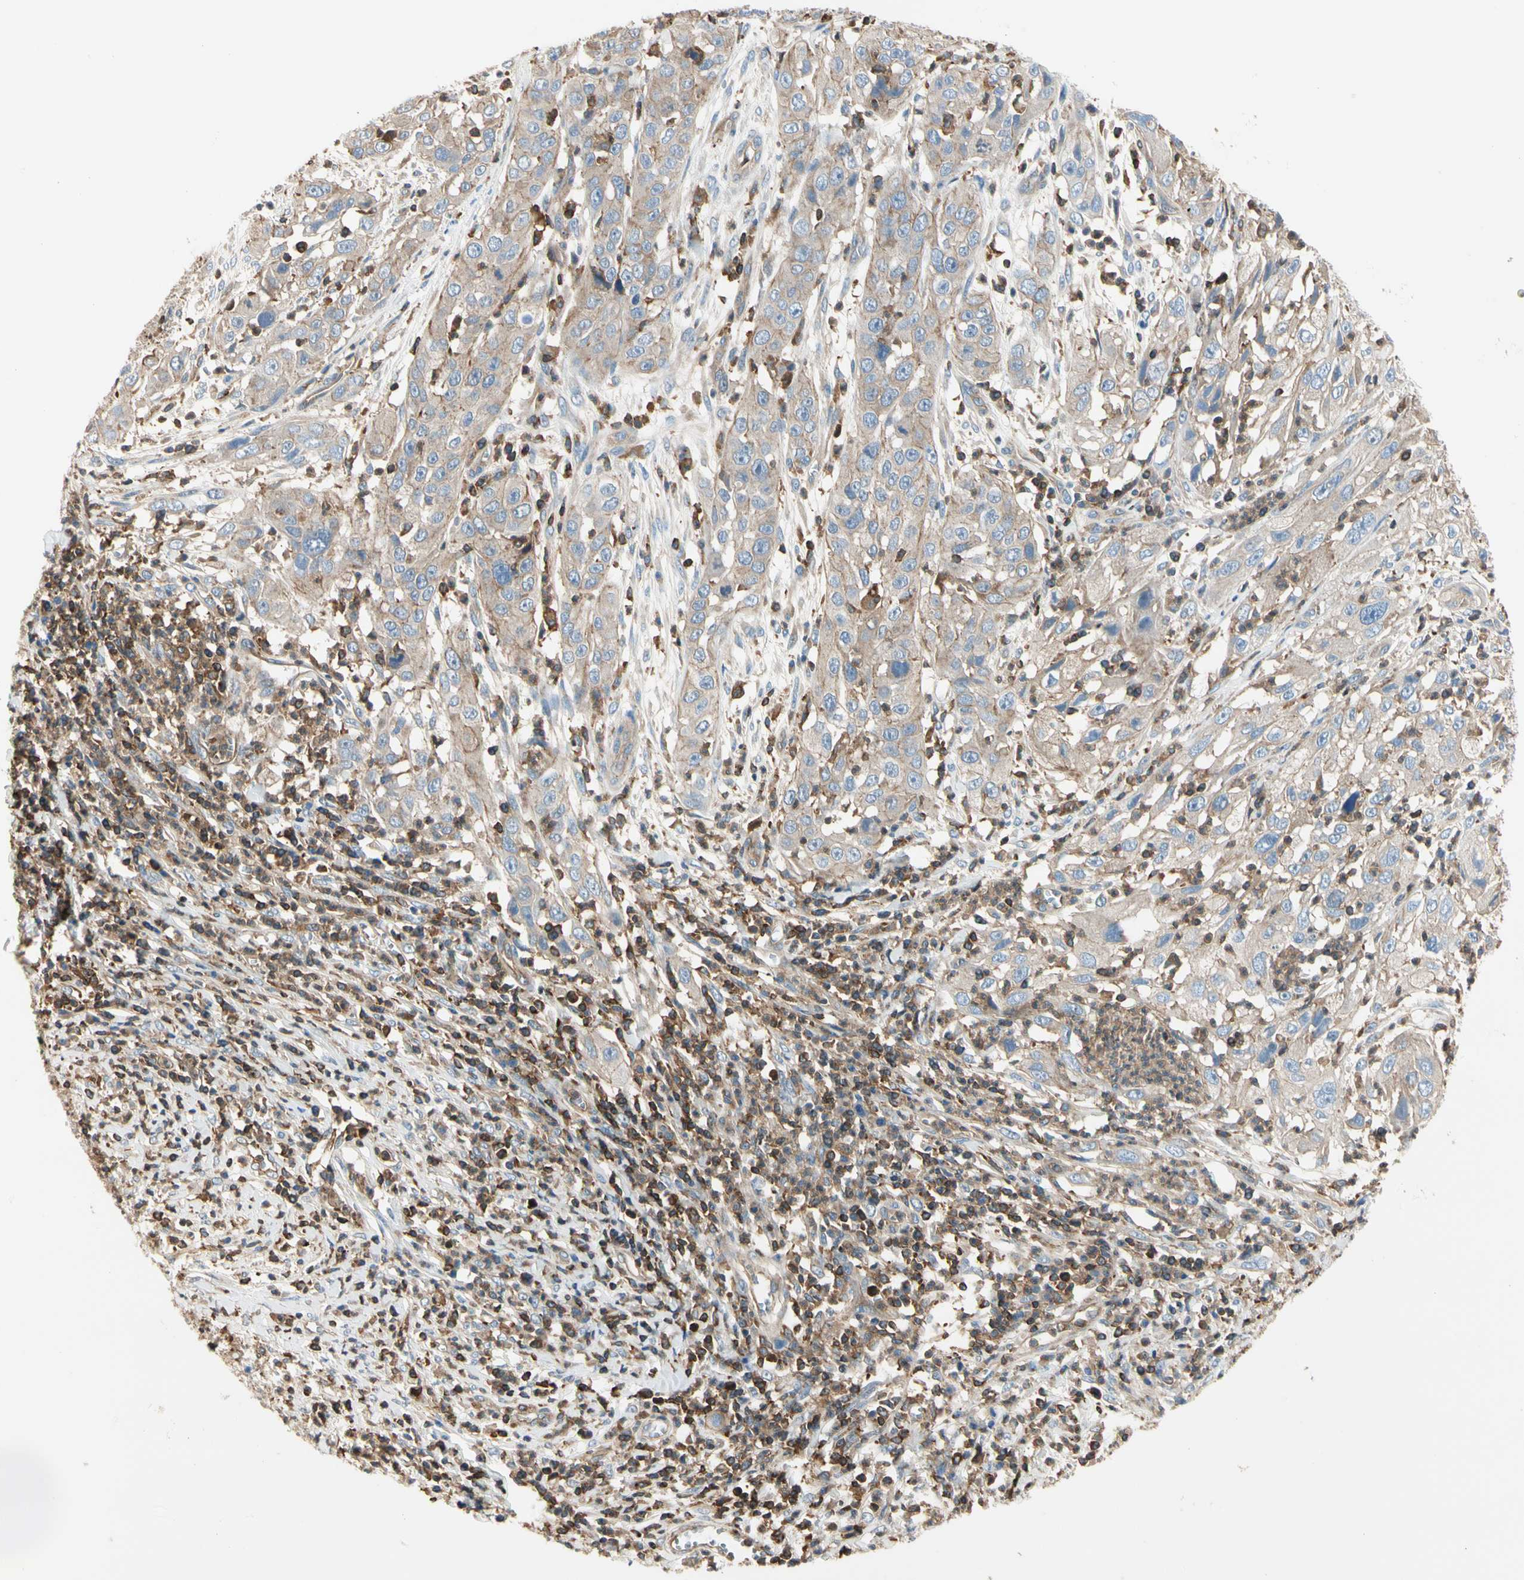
{"staining": {"intensity": "weak", "quantity": ">75%", "location": "cytoplasmic/membranous"}, "tissue": "cervical cancer", "cell_type": "Tumor cells", "image_type": "cancer", "snomed": [{"axis": "morphology", "description": "Squamous cell carcinoma, NOS"}, {"axis": "topography", "description": "Cervix"}], "caption": "IHC micrograph of neoplastic tissue: human cervical cancer stained using IHC displays low levels of weak protein expression localized specifically in the cytoplasmic/membranous of tumor cells, appearing as a cytoplasmic/membranous brown color.", "gene": "CAPZA2", "patient": {"sex": "female", "age": 32}}